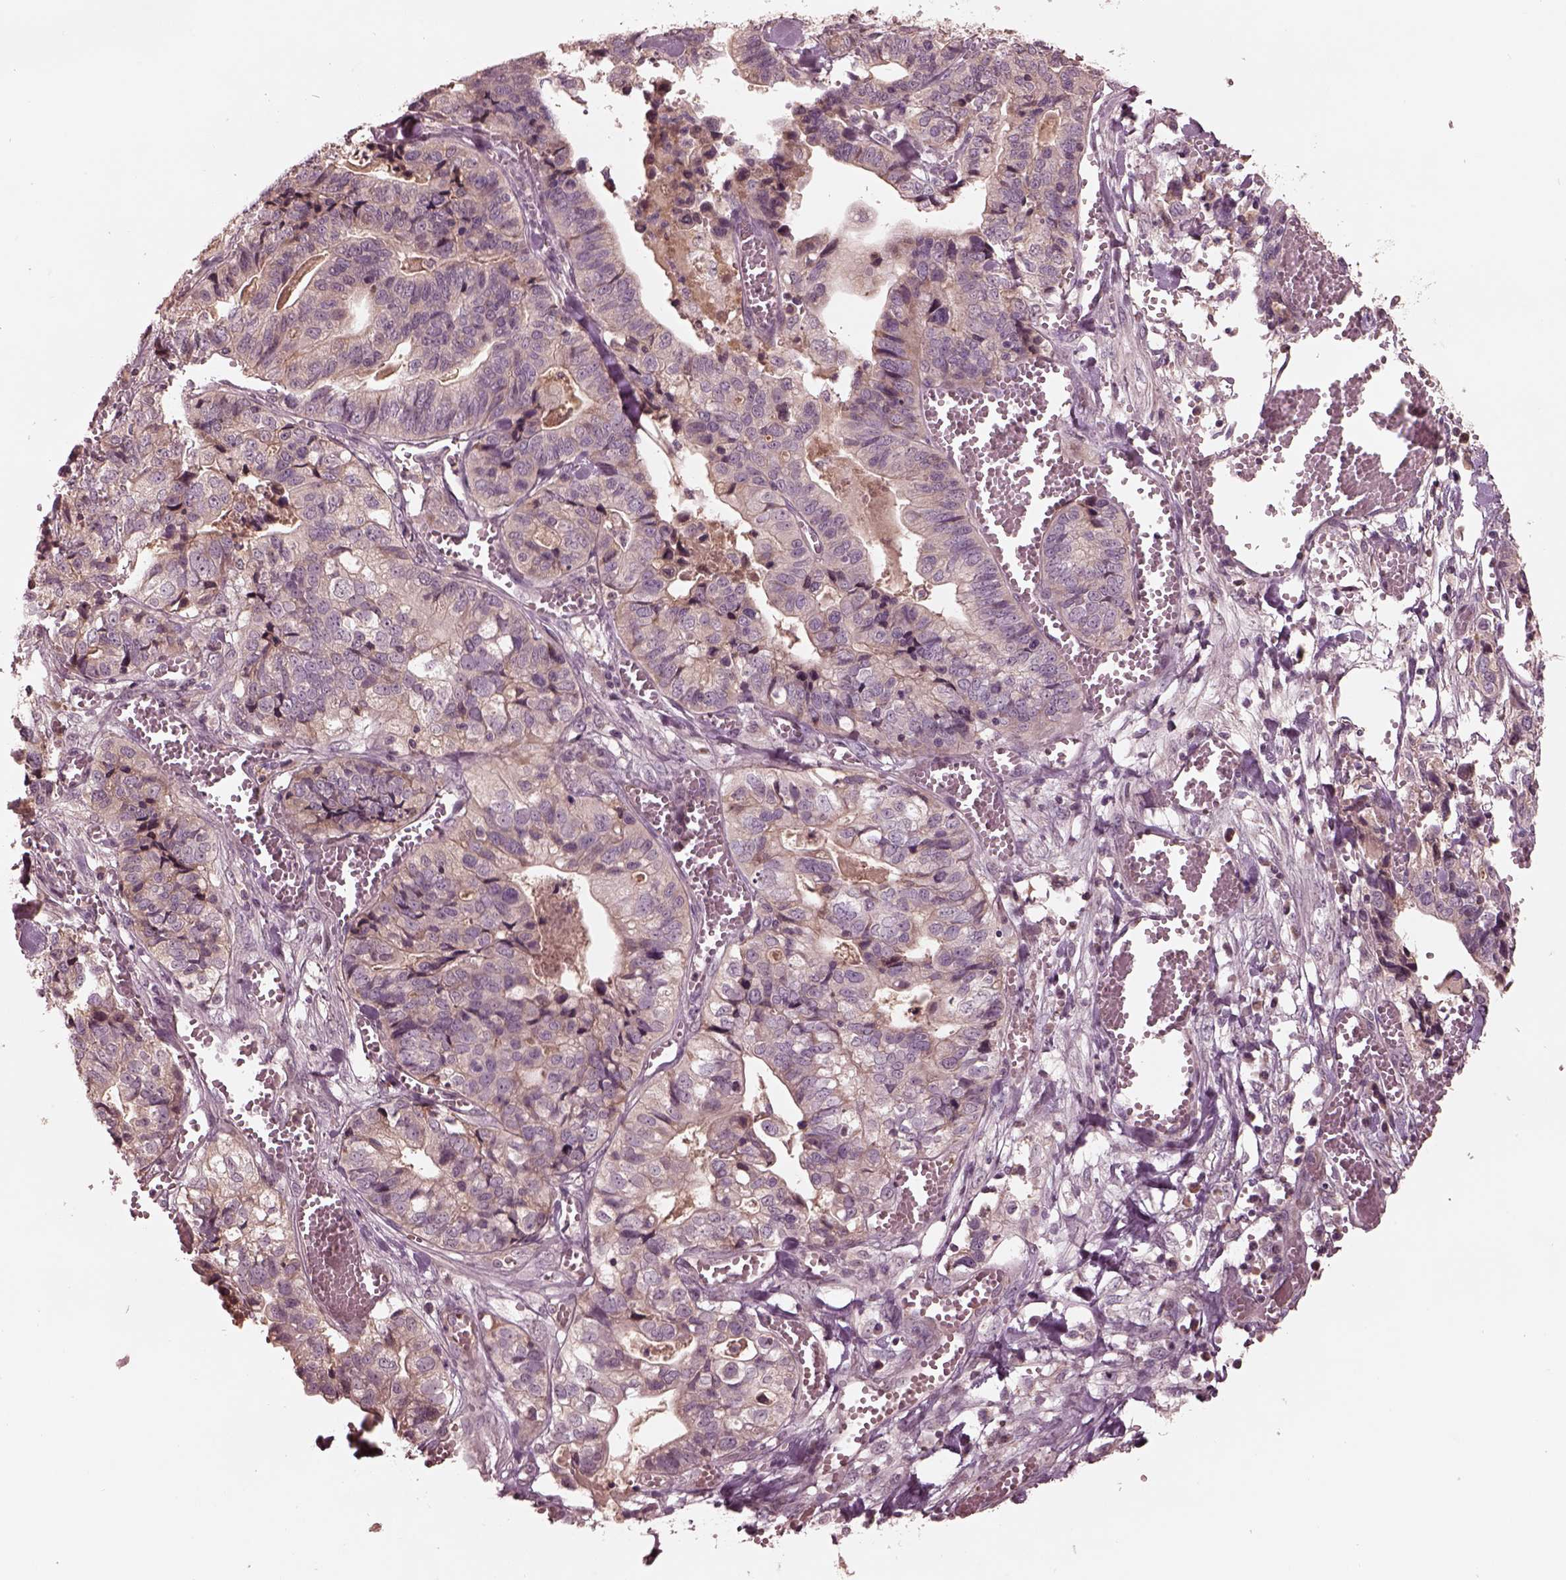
{"staining": {"intensity": "negative", "quantity": "none", "location": "none"}, "tissue": "stomach cancer", "cell_type": "Tumor cells", "image_type": "cancer", "snomed": [{"axis": "morphology", "description": "Adenocarcinoma, NOS"}, {"axis": "topography", "description": "Stomach, upper"}], "caption": "Stomach cancer (adenocarcinoma) was stained to show a protein in brown. There is no significant expression in tumor cells.", "gene": "TF", "patient": {"sex": "female", "age": 67}}